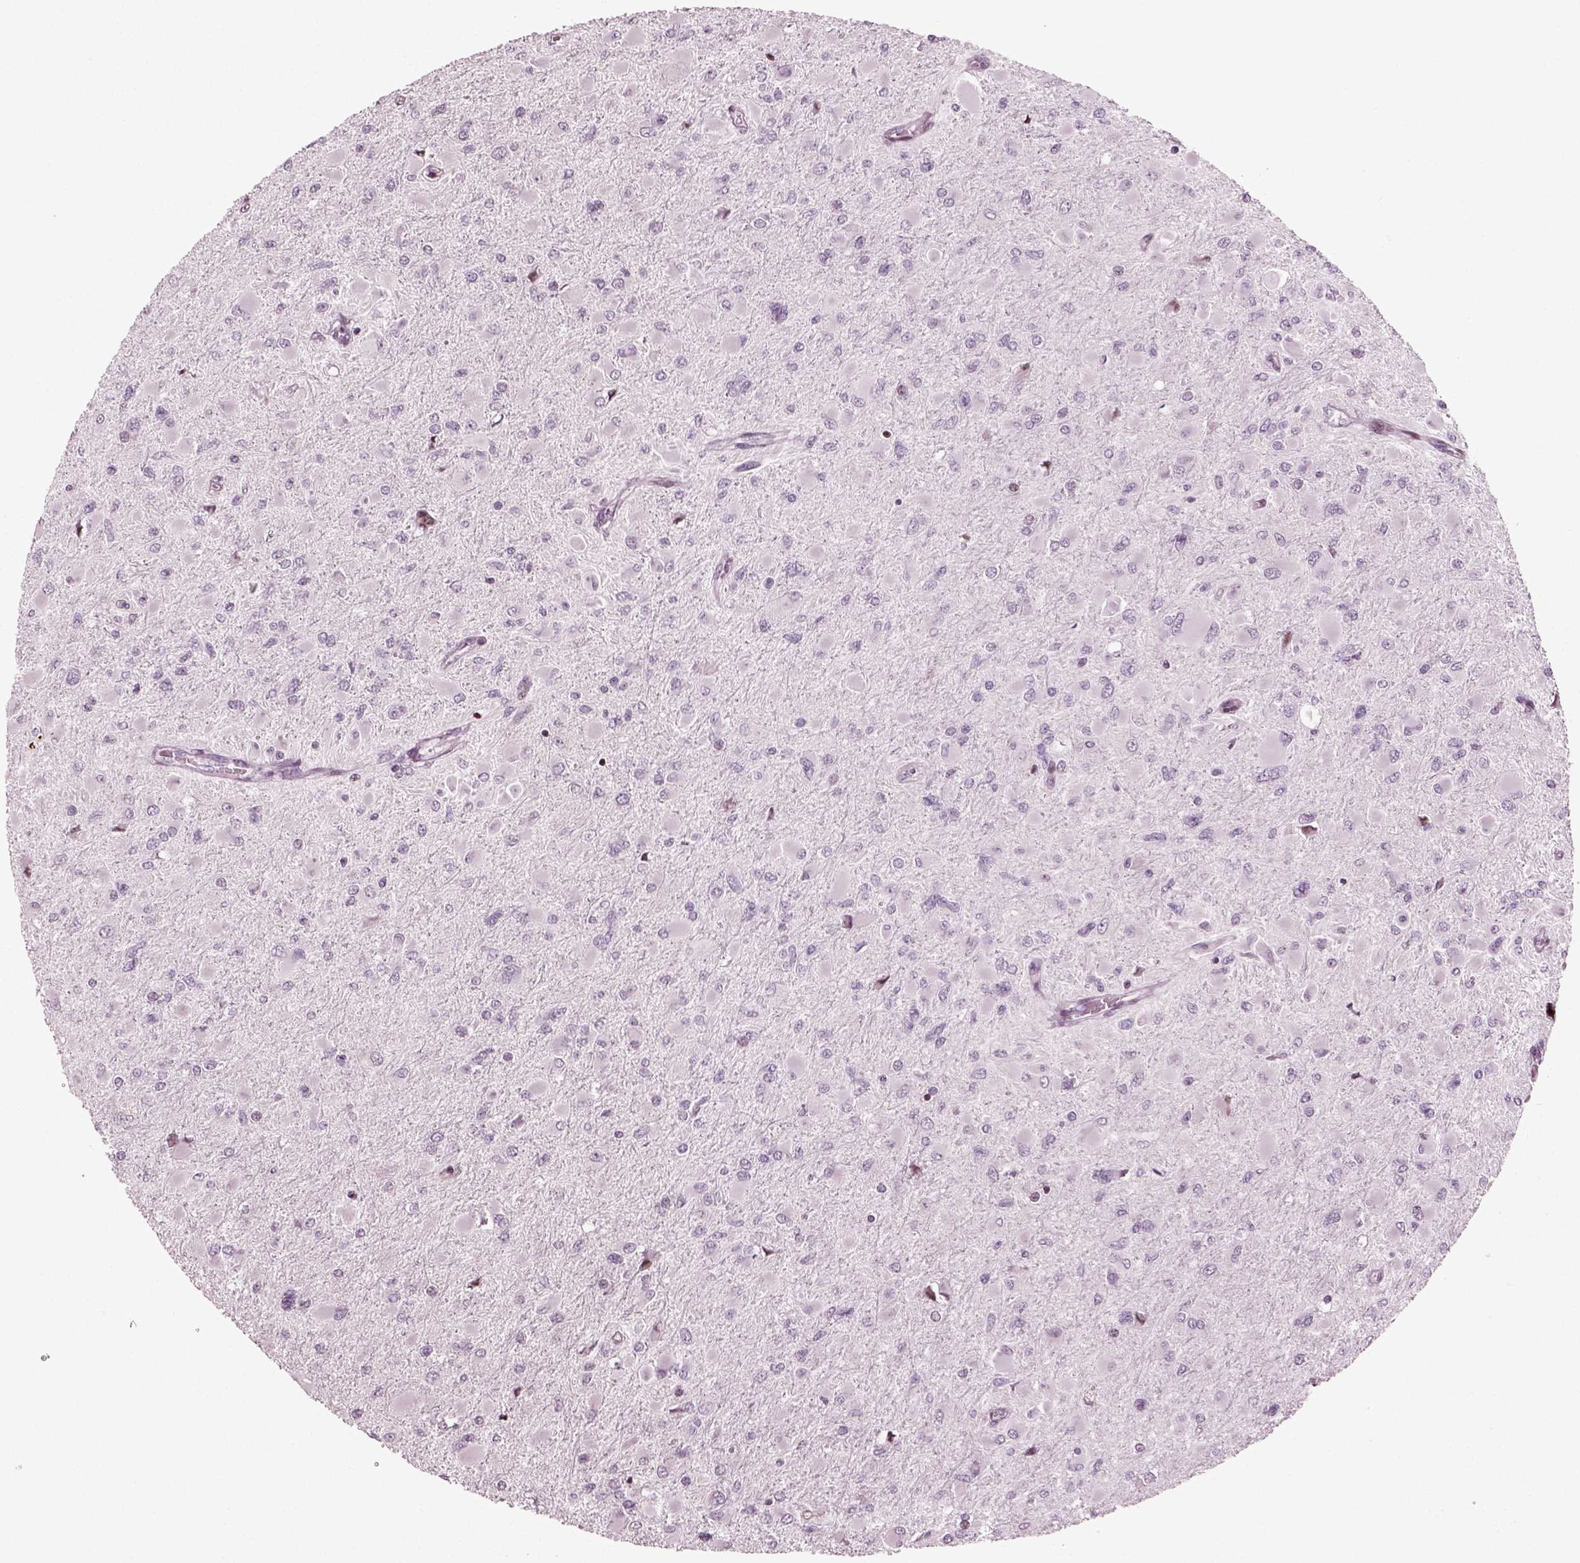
{"staining": {"intensity": "negative", "quantity": "none", "location": "none"}, "tissue": "glioma", "cell_type": "Tumor cells", "image_type": "cancer", "snomed": [{"axis": "morphology", "description": "Glioma, malignant, High grade"}, {"axis": "topography", "description": "Cerebral cortex"}], "caption": "High-grade glioma (malignant) was stained to show a protein in brown. There is no significant staining in tumor cells.", "gene": "HEYL", "patient": {"sex": "female", "age": 36}}